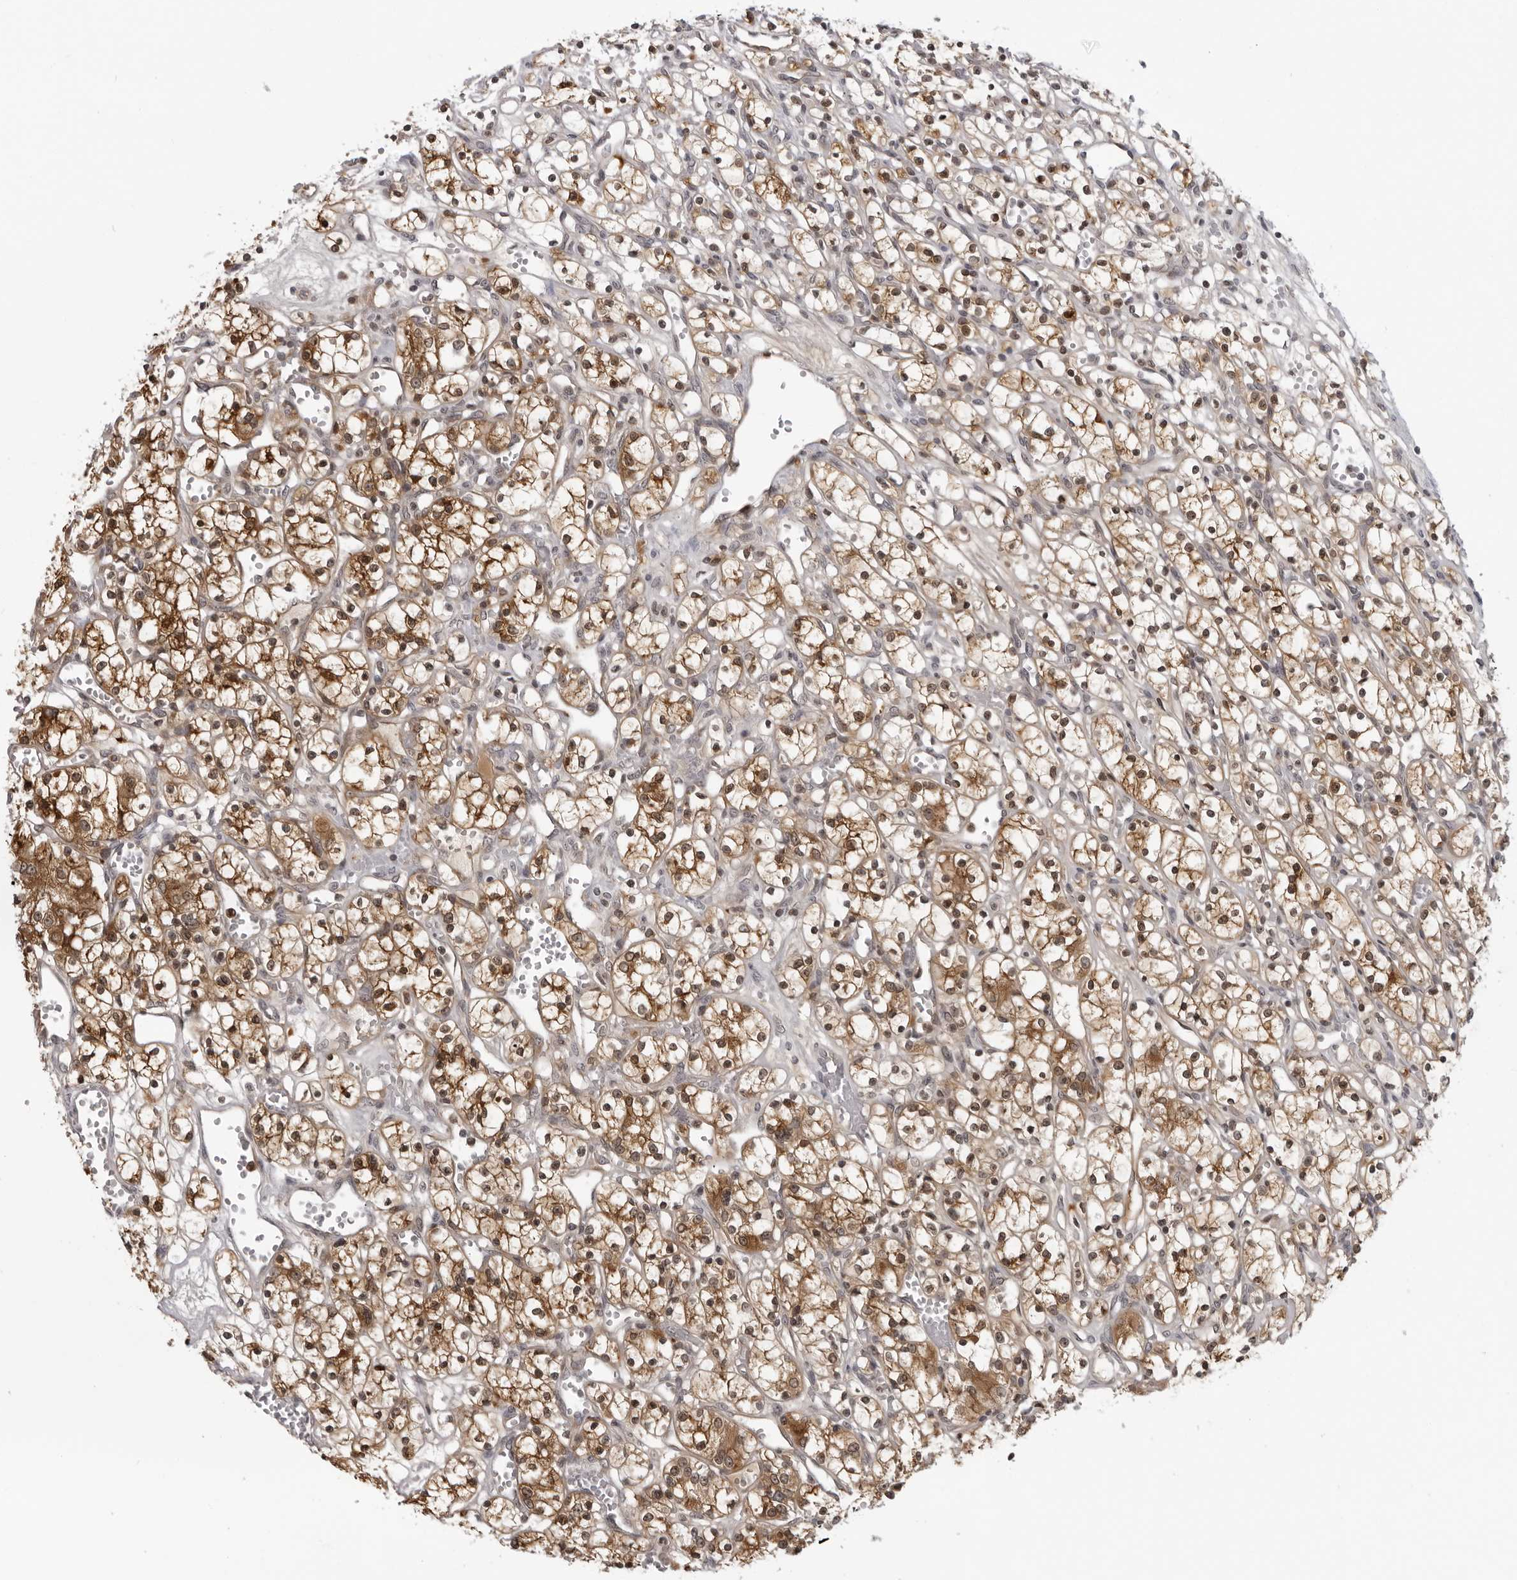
{"staining": {"intensity": "moderate", "quantity": ">75%", "location": "cytoplasmic/membranous,nuclear"}, "tissue": "renal cancer", "cell_type": "Tumor cells", "image_type": "cancer", "snomed": [{"axis": "morphology", "description": "Adenocarcinoma, NOS"}, {"axis": "topography", "description": "Kidney"}], "caption": "Renal cancer (adenocarcinoma) was stained to show a protein in brown. There is medium levels of moderate cytoplasmic/membranous and nuclear expression in approximately >75% of tumor cells.", "gene": "MRPS15", "patient": {"sex": "female", "age": 59}}